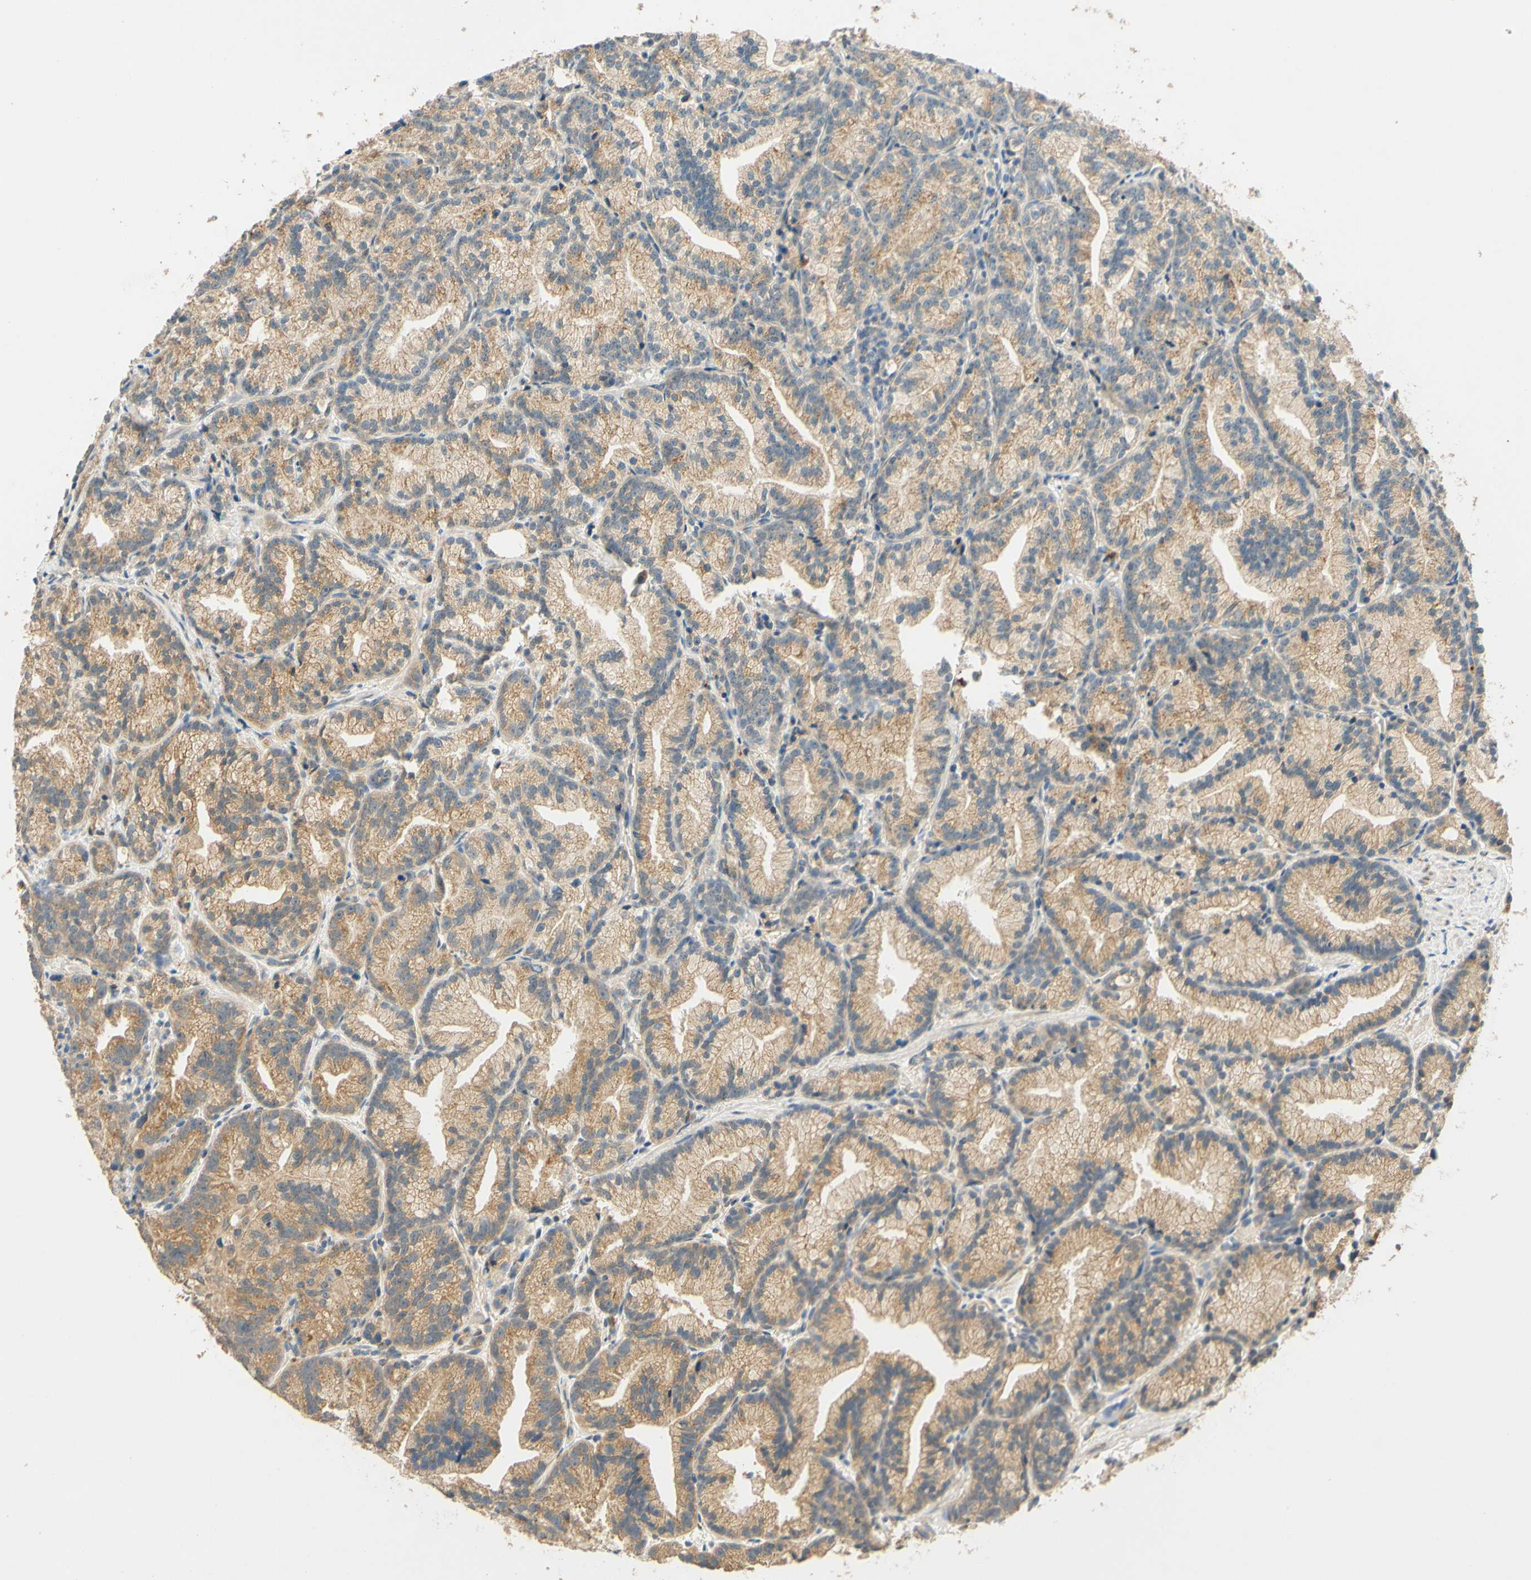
{"staining": {"intensity": "moderate", "quantity": ">75%", "location": "cytoplasmic/membranous"}, "tissue": "prostate cancer", "cell_type": "Tumor cells", "image_type": "cancer", "snomed": [{"axis": "morphology", "description": "Adenocarcinoma, Low grade"}, {"axis": "topography", "description": "Prostate"}], "caption": "The immunohistochemical stain highlights moderate cytoplasmic/membranous staining in tumor cells of prostate adenocarcinoma (low-grade) tissue. Using DAB (3,3'-diaminobenzidine) (brown) and hematoxylin (blue) stains, captured at high magnification using brightfield microscopy.", "gene": "ENTREP2", "patient": {"sex": "male", "age": 89}}